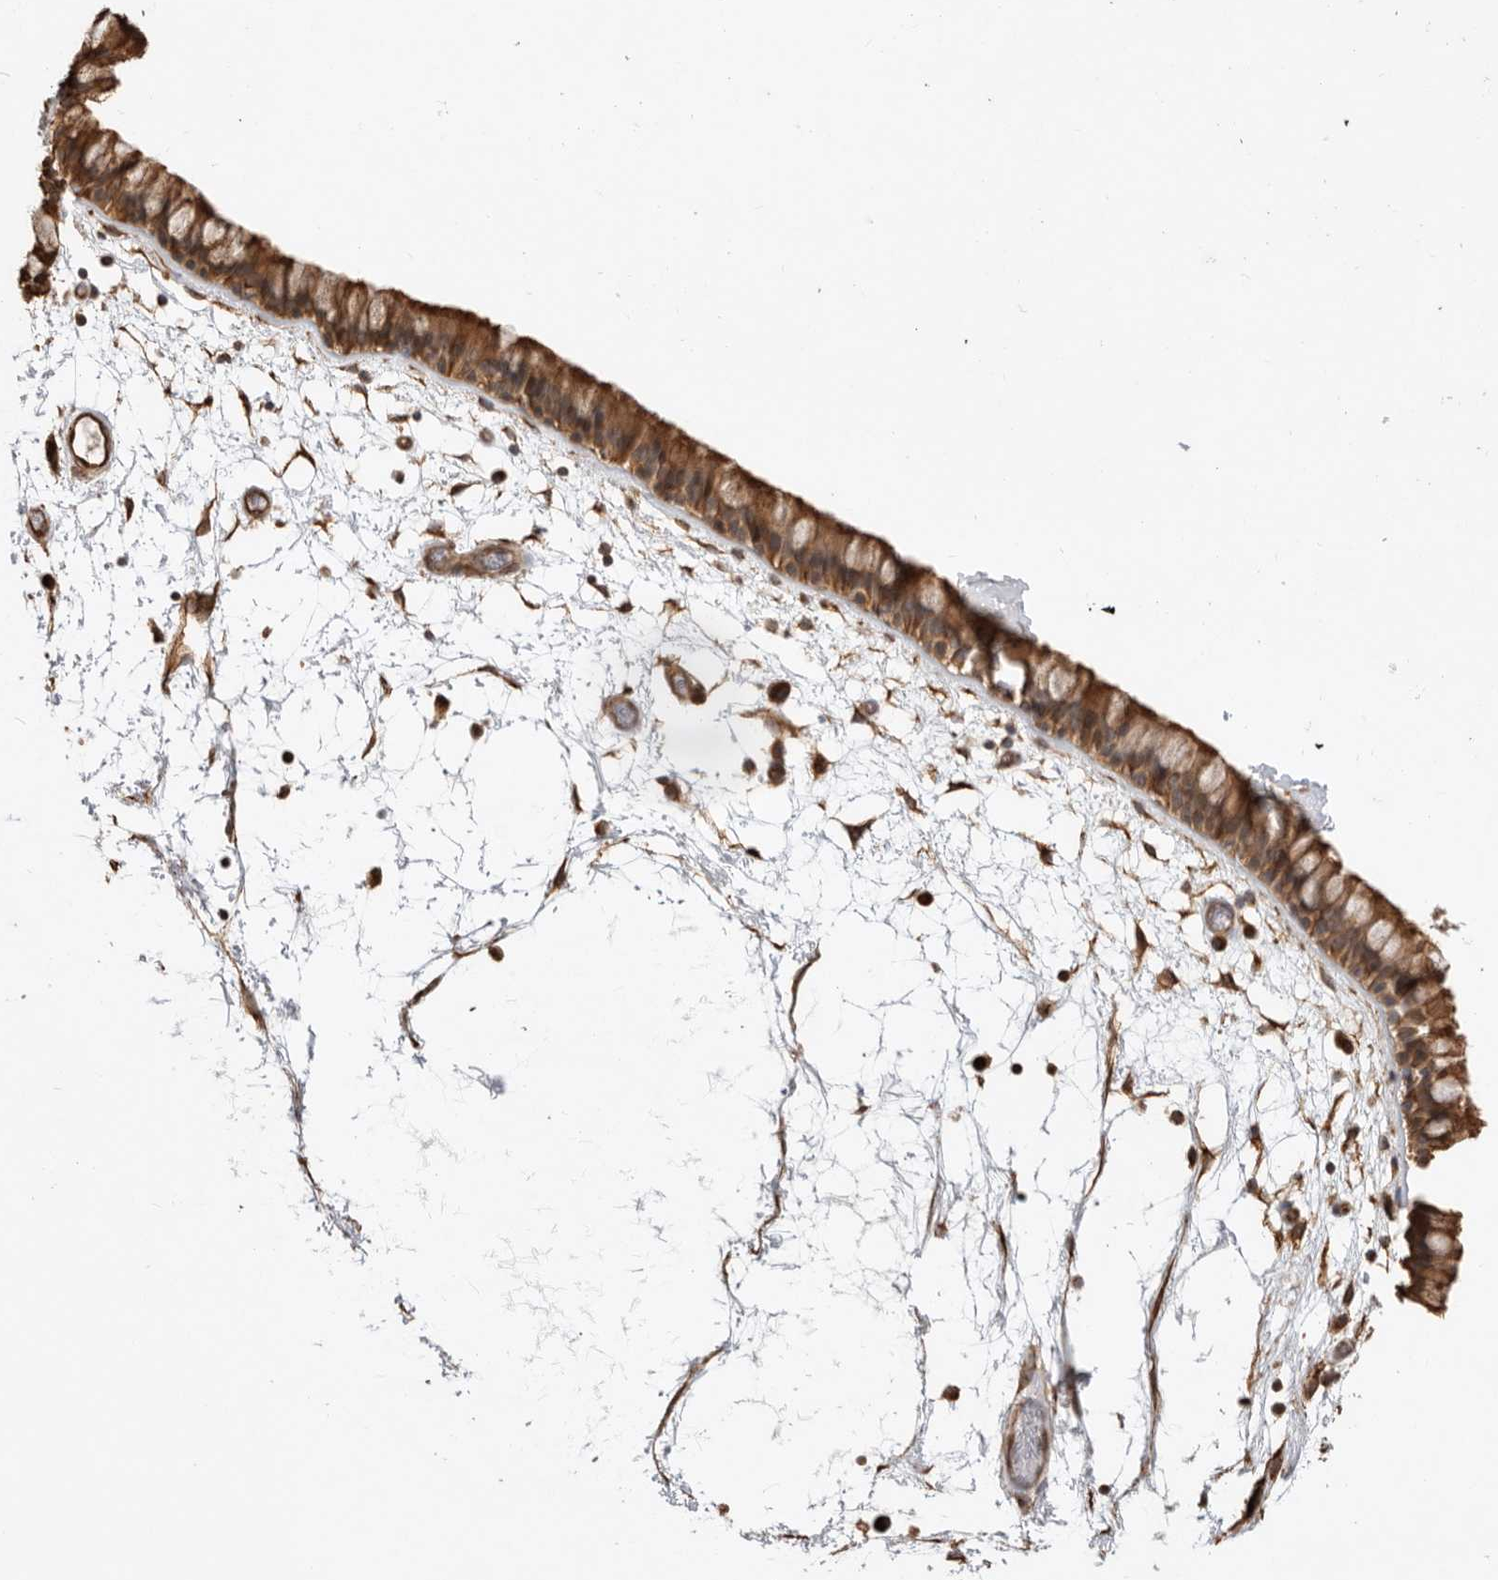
{"staining": {"intensity": "strong", "quantity": ">75%", "location": "cytoplasmic/membranous"}, "tissue": "nasopharynx", "cell_type": "Respiratory epithelial cells", "image_type": "normal", "snomed": [{"axis": "morphology", "description": "Normal tissue, NOS"}, {"axis": "morphology", "description": "Inflammation, NOS"}, {"axis": "topography", "description": "Nasopharynx"}], "caption": "Immunohistochemistry (DAB) staining of unremarkable human nasopharynx displays strong cytoplasmic/membranous protein expression in approximately >75% of respiratory epithelial cells.", "gene": "DPH7", "patient": {"sex": "male", "age": 48}}